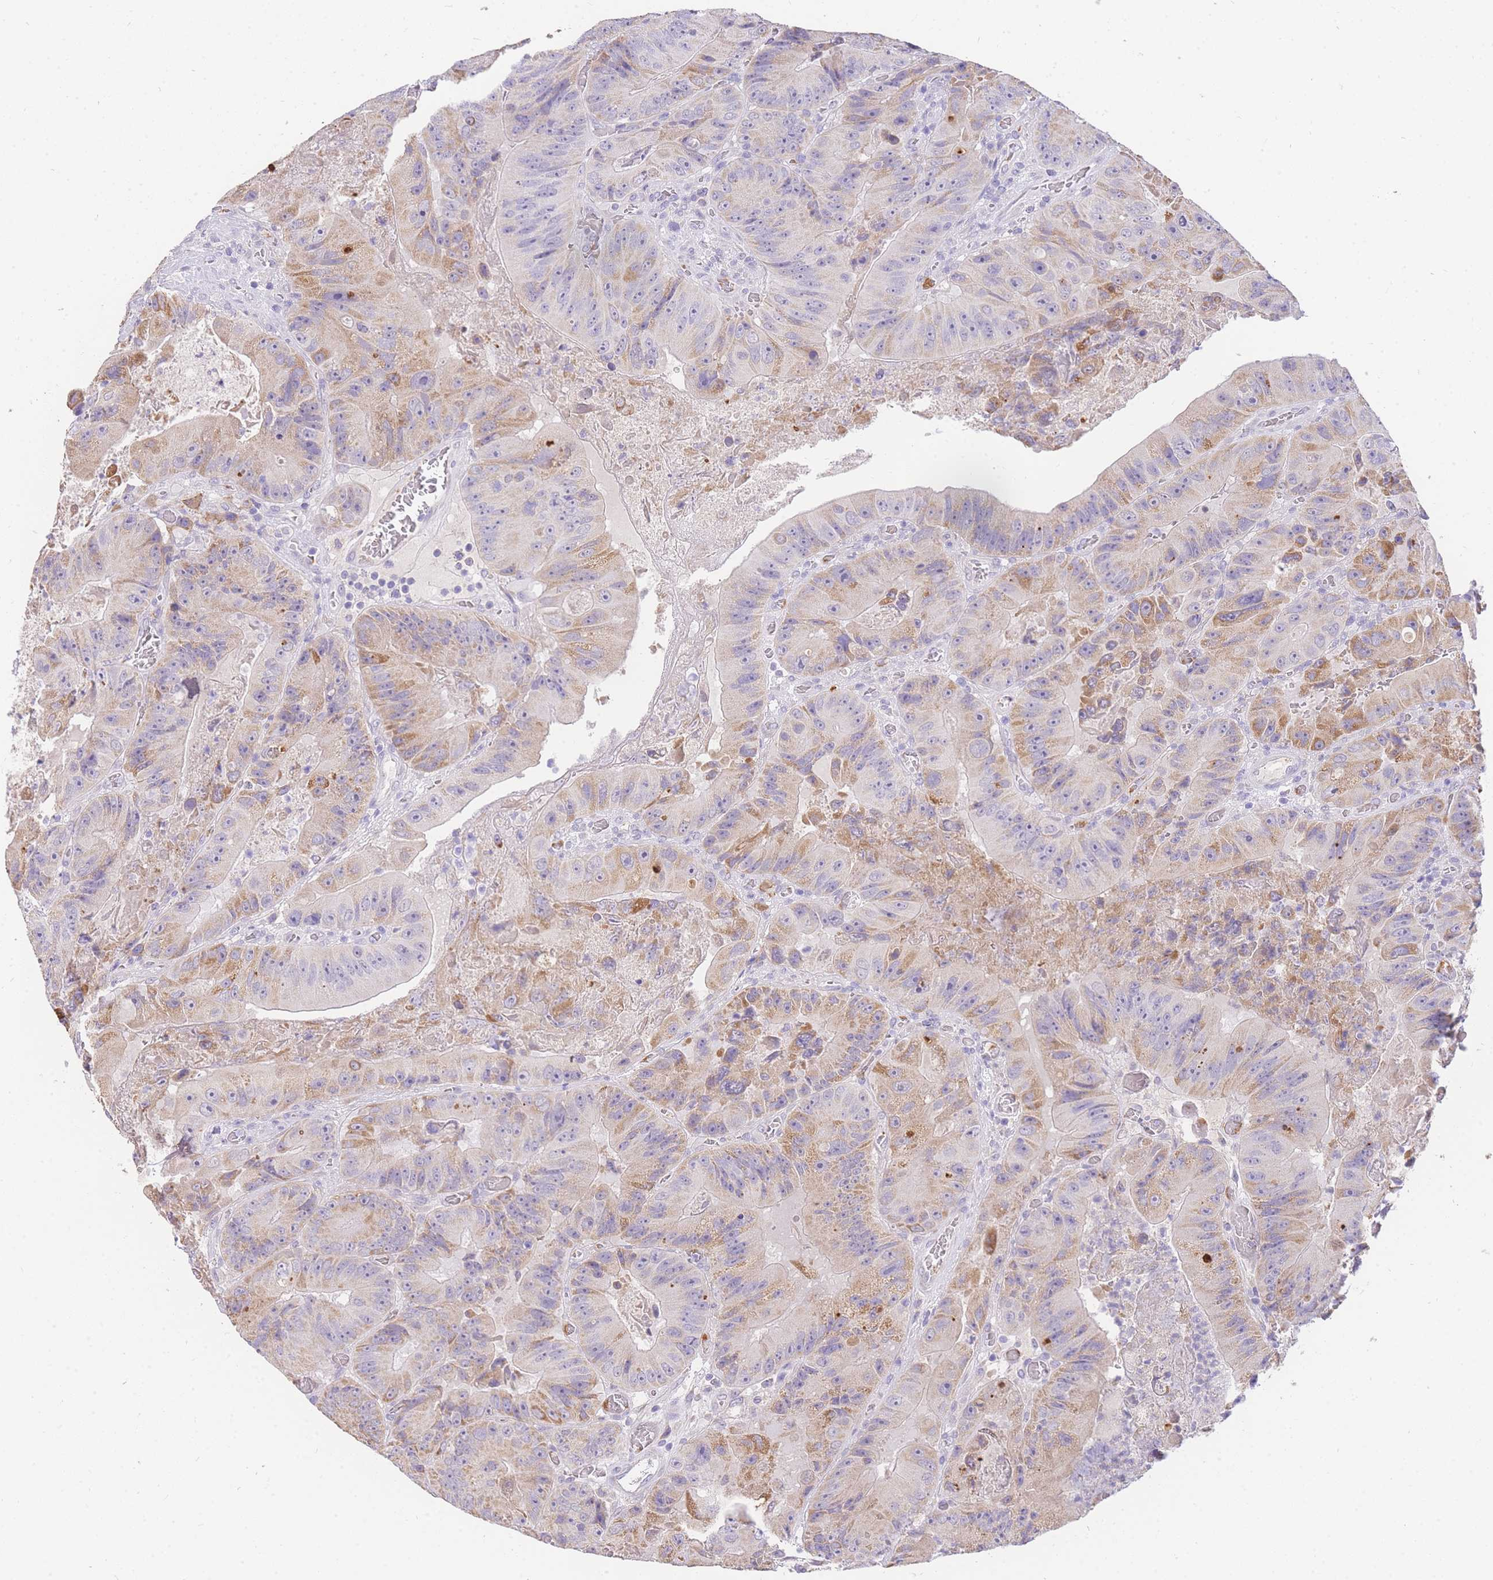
{"staining": {"intensity": "moderate", "quantity": "25%-75%", "location": "cytoplasmic/membranous"}, "tissue": "colorectal cancer", "cell_type": "Tumor cells", "image_type": "cancer", "snomed": [{"axis": "morphology", "description": "Adenocarcinoma, NOS"}, {"axis": "topography", "description": "Colon"}], "caption": "IHC of human colorectal cancer displays medium levels of moderate cytoplasmic/membranous staining in about 25%-75% of tumor cells.", "gene": "C2orf88", "patient": {"sex": "female", "age": 86}}